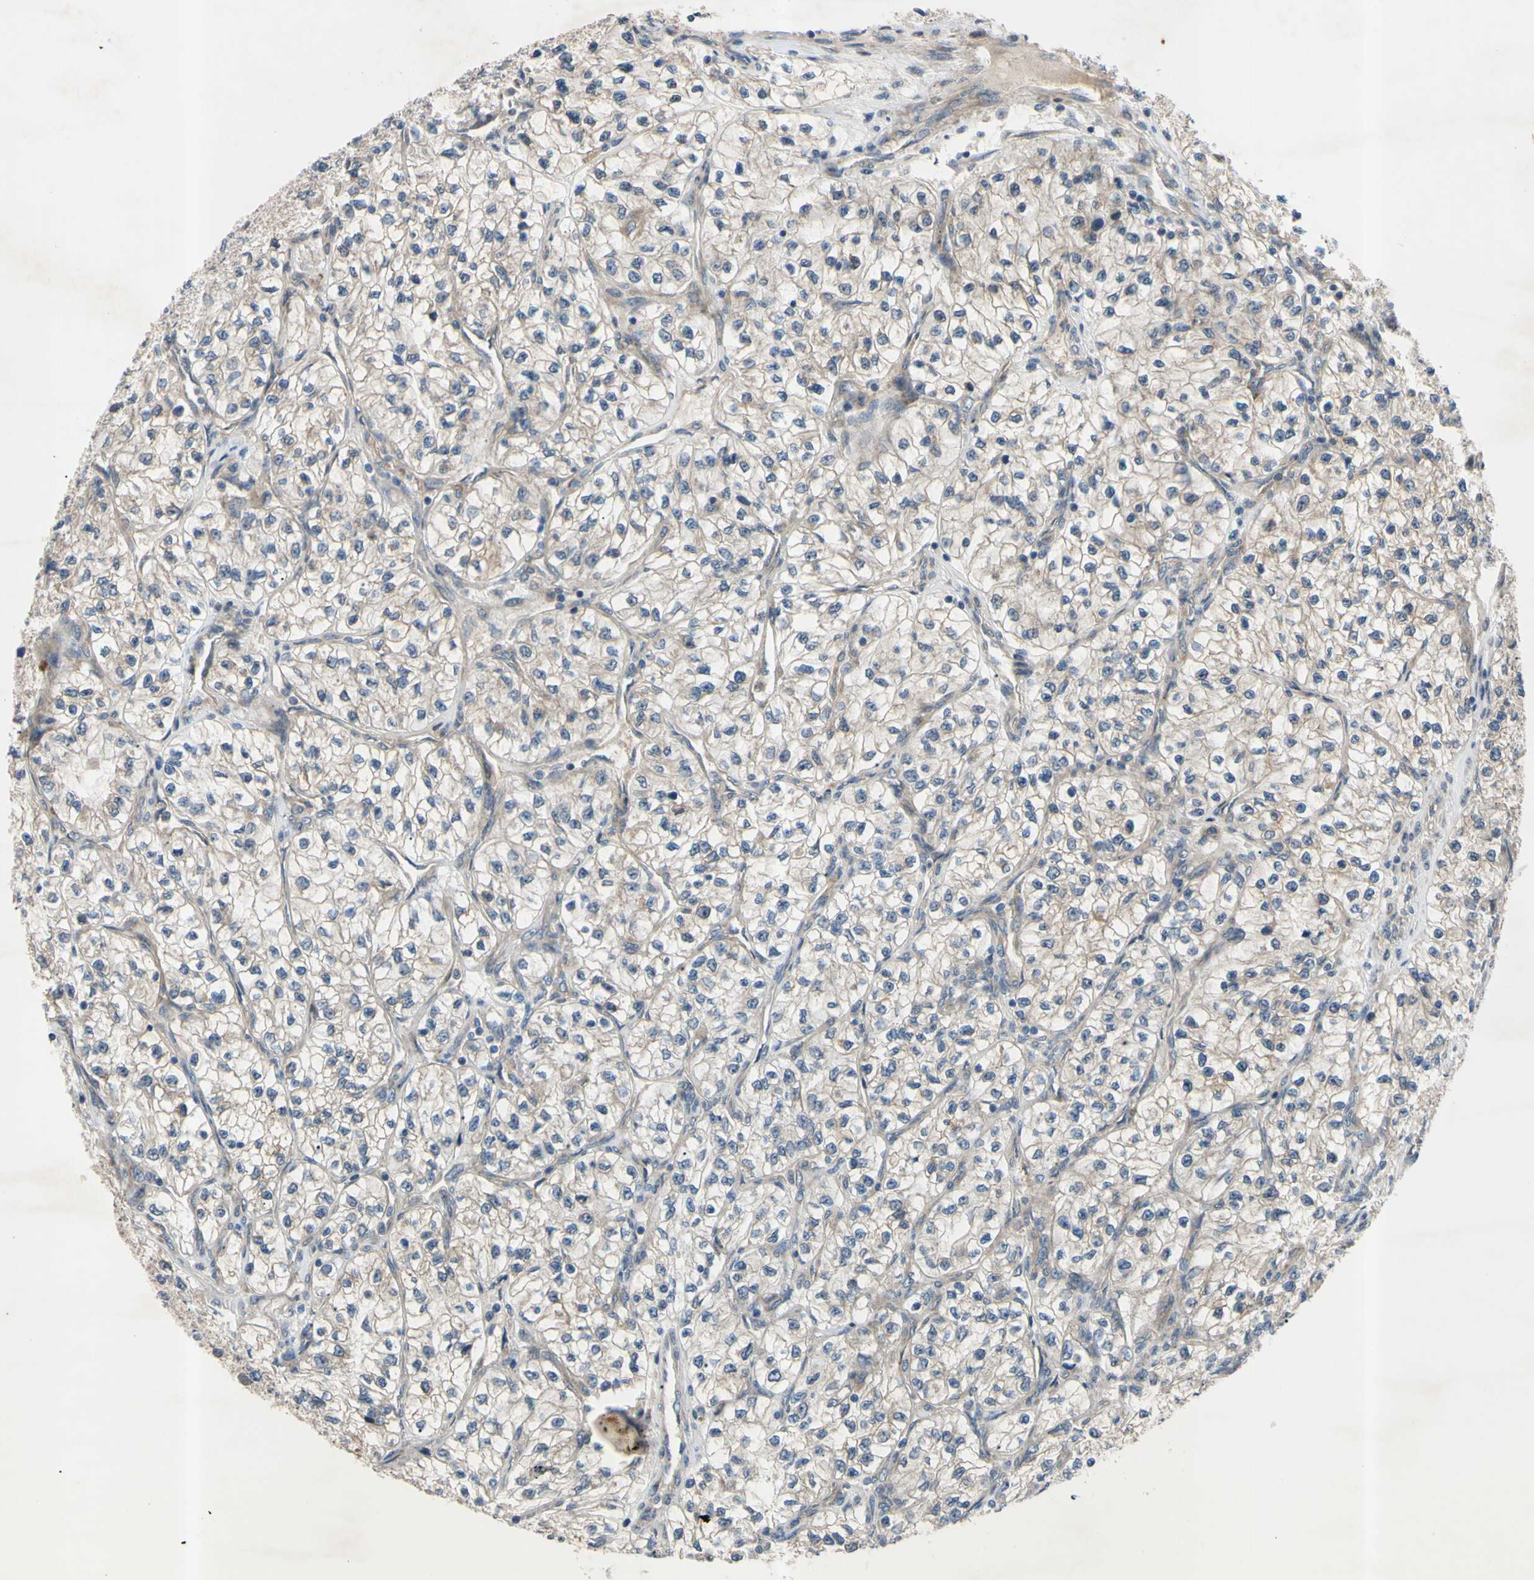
{"staining": {"intensity": "negative", "quantity": "none", "location": "none"}, "tissue": "renal cancer", "cell_type": "Tumor cells", "image_type": "cancer", "snomed": [{"axis": "morphology", "description": "Adenocarcinoma, NOS"}, {"axis": "topography", "description": "Kidney"}], "caption": "The image displays no staining of tumor cells in renal cancer.", "gene": "SVIL", "patient": {"sex": "female", "age": 57}}